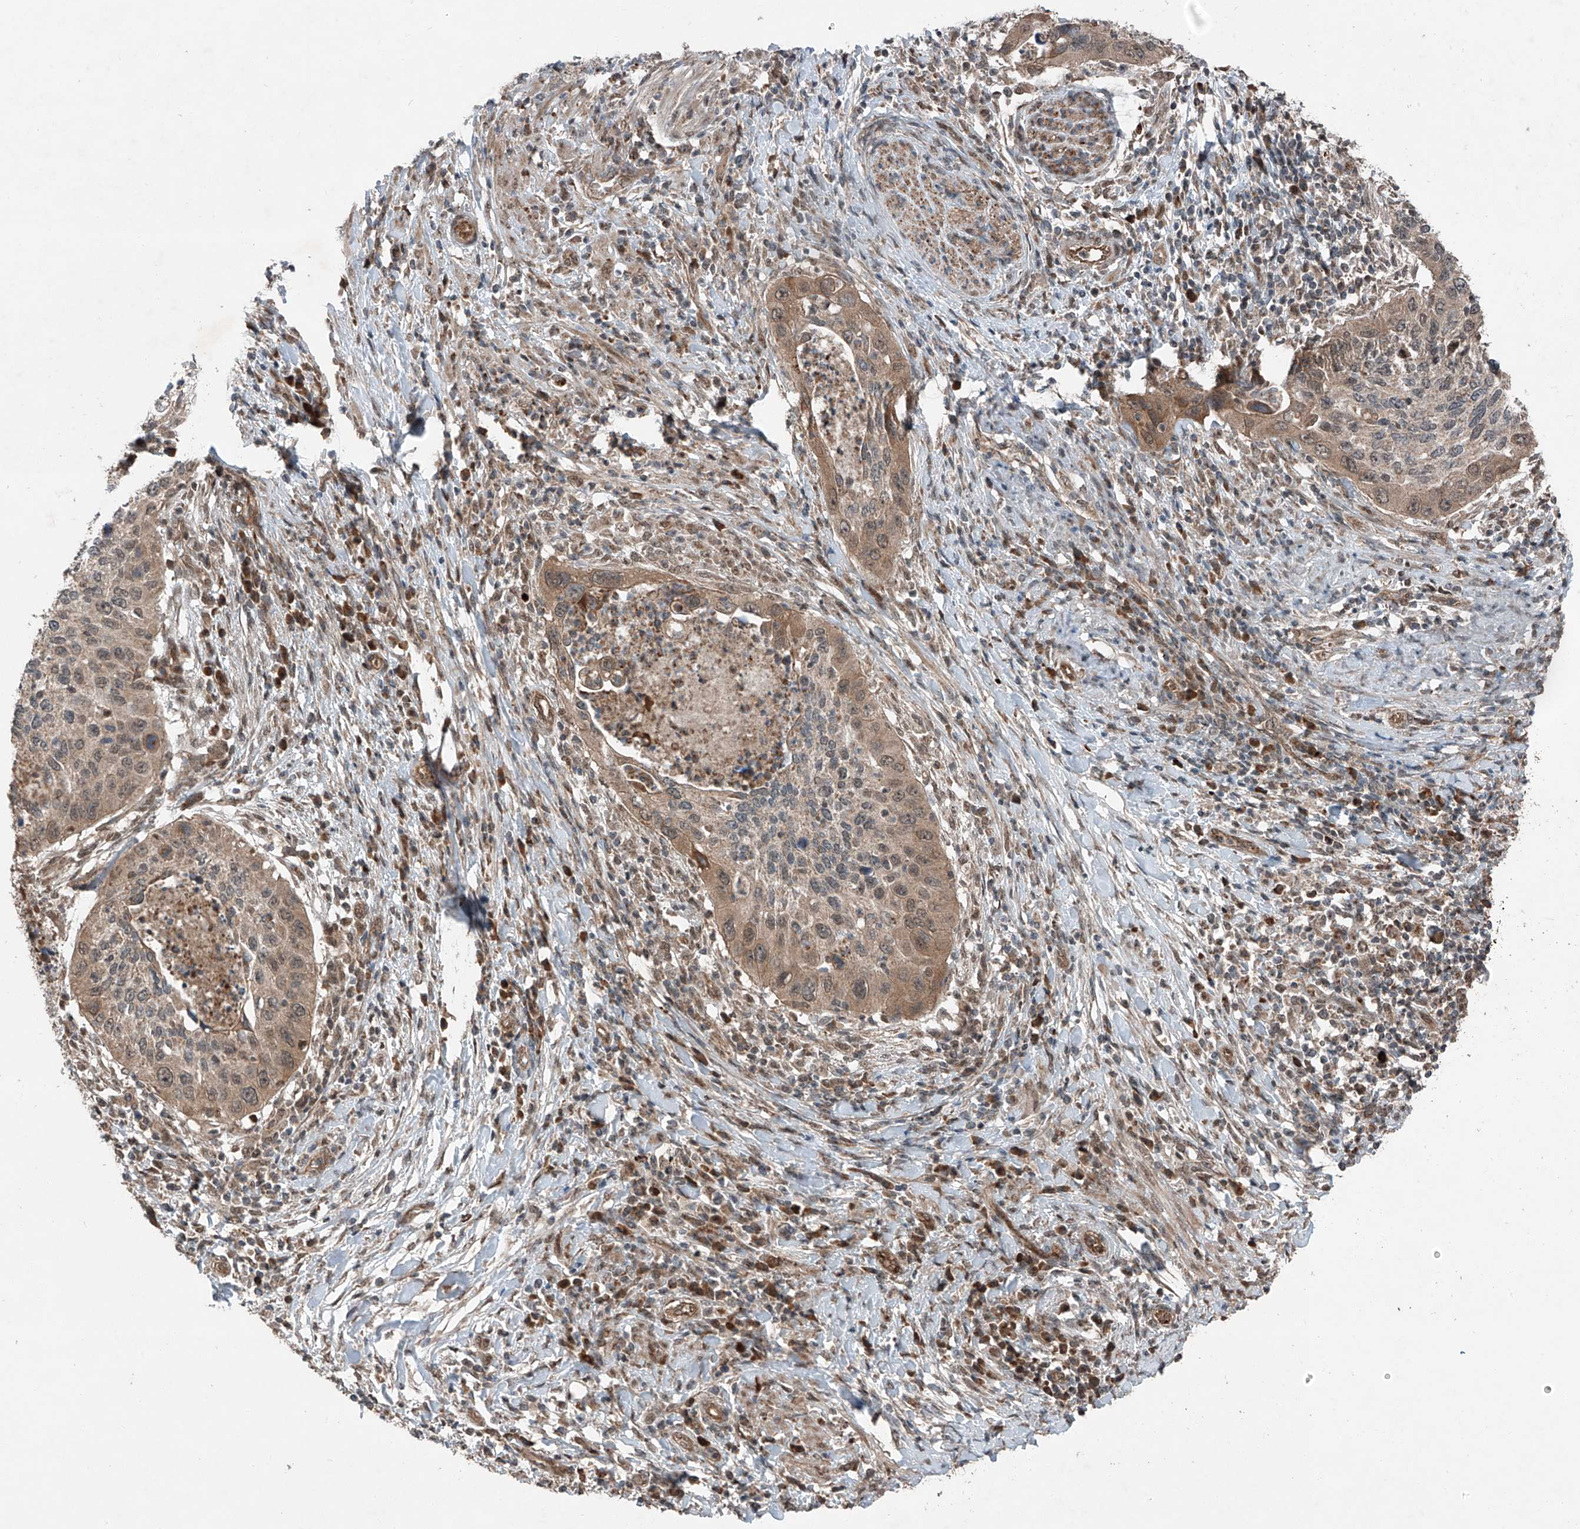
{"staining": {"intensity": "weak", "quantity": ">75%", "location": "cytoplasmic/membranous"}, "tissue": "cervical cancer", "cell_type": "Tumor cells", "image_type": "cancer", "snomed": [{"axis": "morphology", "description": "Squamous cell carcinoma, NOS"}, {"axis": "topography", "description": "Cervix"}], "caption": "A brown stain highlights weak cytoplasmic/membranous staining of a protein in human cervical squamous cell carcinoma tumor cells.", "gene": "ZNF620", "patient": {"sex": "female", "age": 38}}